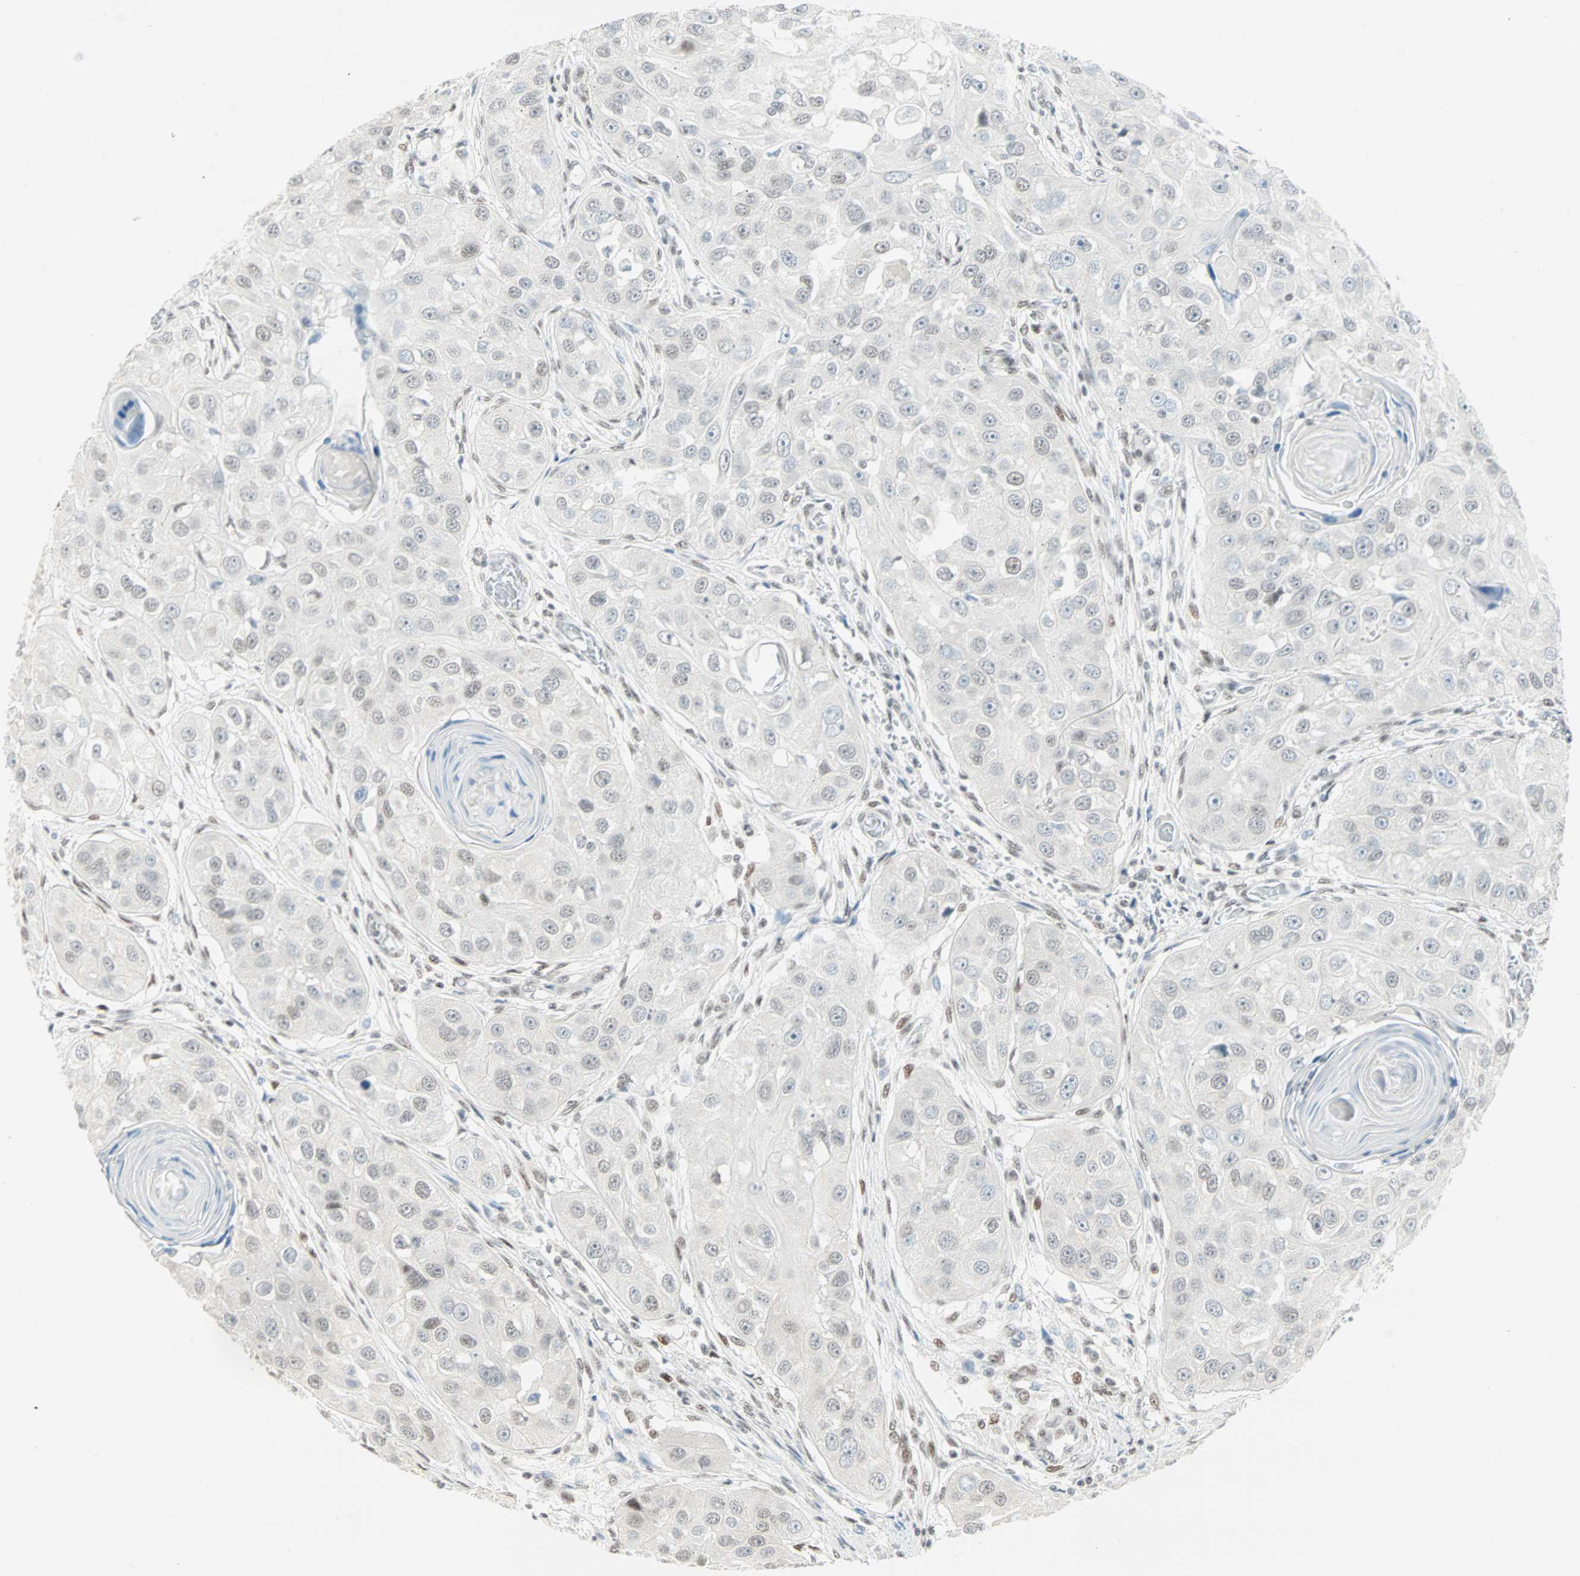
{"staining": {"intensity": "negative", "quantity": "none", "location": "none"}, "tissue": "head and neck cancer", "cell_type": "Tumor cells", "image_type": "cancer", "snomed": [{"axis": "morphology", "description": "Normal tissue, NOS"}, {"axis": "morphology", "description": "Squamous cell carcinoma, NOS"}, {"axis": "topography", "description": "Skeletal muscle"}, {"axis": "topography", "description": "Head-Neck"}], "caption": "Tumor cells show no significant protein positivity in squamous cell carcinoma (head and neck). The staining is performed using DAB brown chromogen with nuclei counter-stained in using hematoxylin.", "gene": "PKNOX1", "patient": {"sex": "male", "age": 51}}